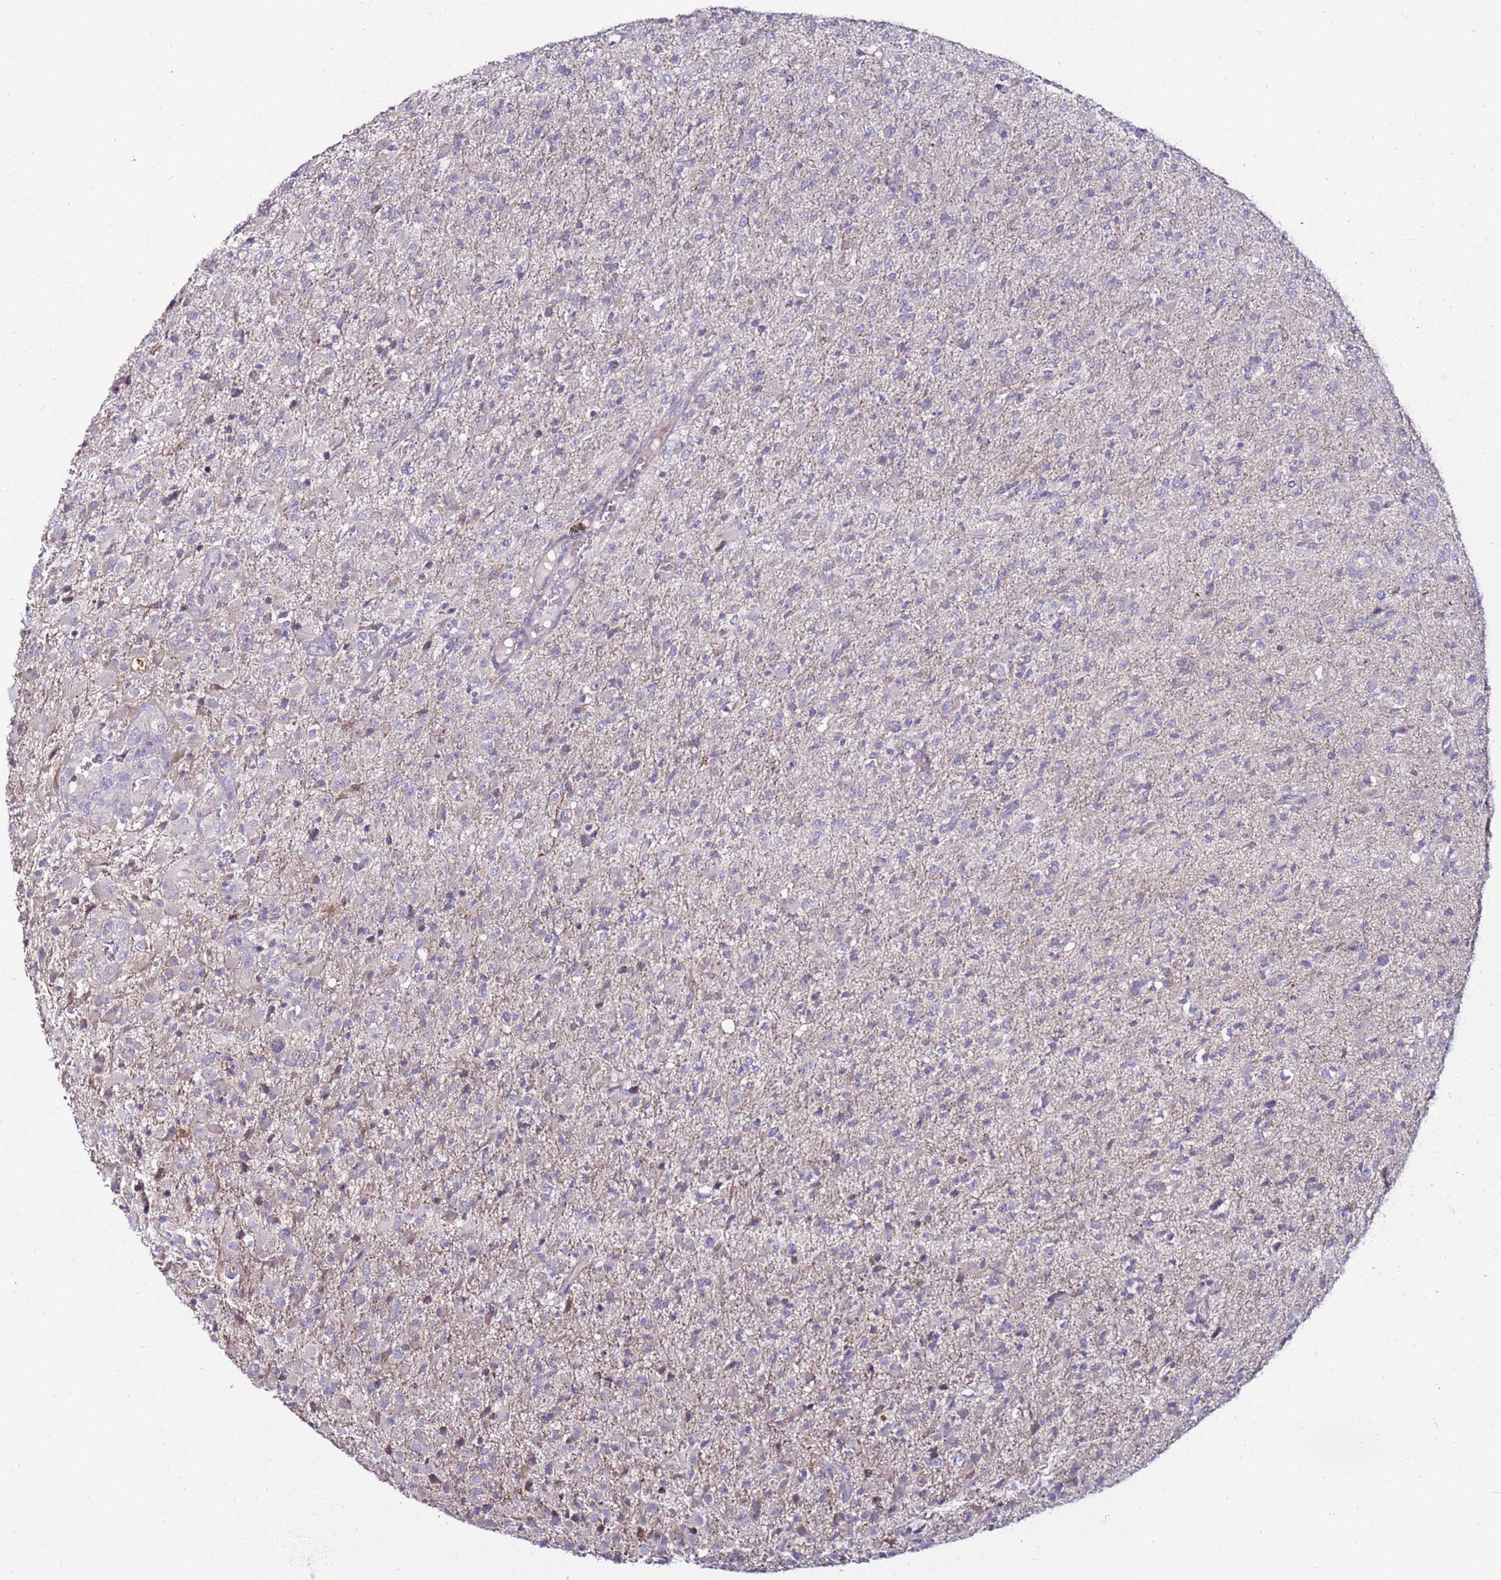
{"staining": {"intensity": "negative", "quantity": "none", "location": "none"}, "tissue": "glioma", "cell_type": "Tumor cells", "image_type": "cancer", "snomed": [{"axis": "morphology", "description": "Glioma, malignant, Low grade"}, {"axis": "topography", "description": "Brain"}], "caption": "This is an immunohistochemistry (IHC) image of low-grade glioma (malignant). There is no expression in tumor cells.", "gene": "GPN3", "patient": {"sex": "male", "age": 65}}